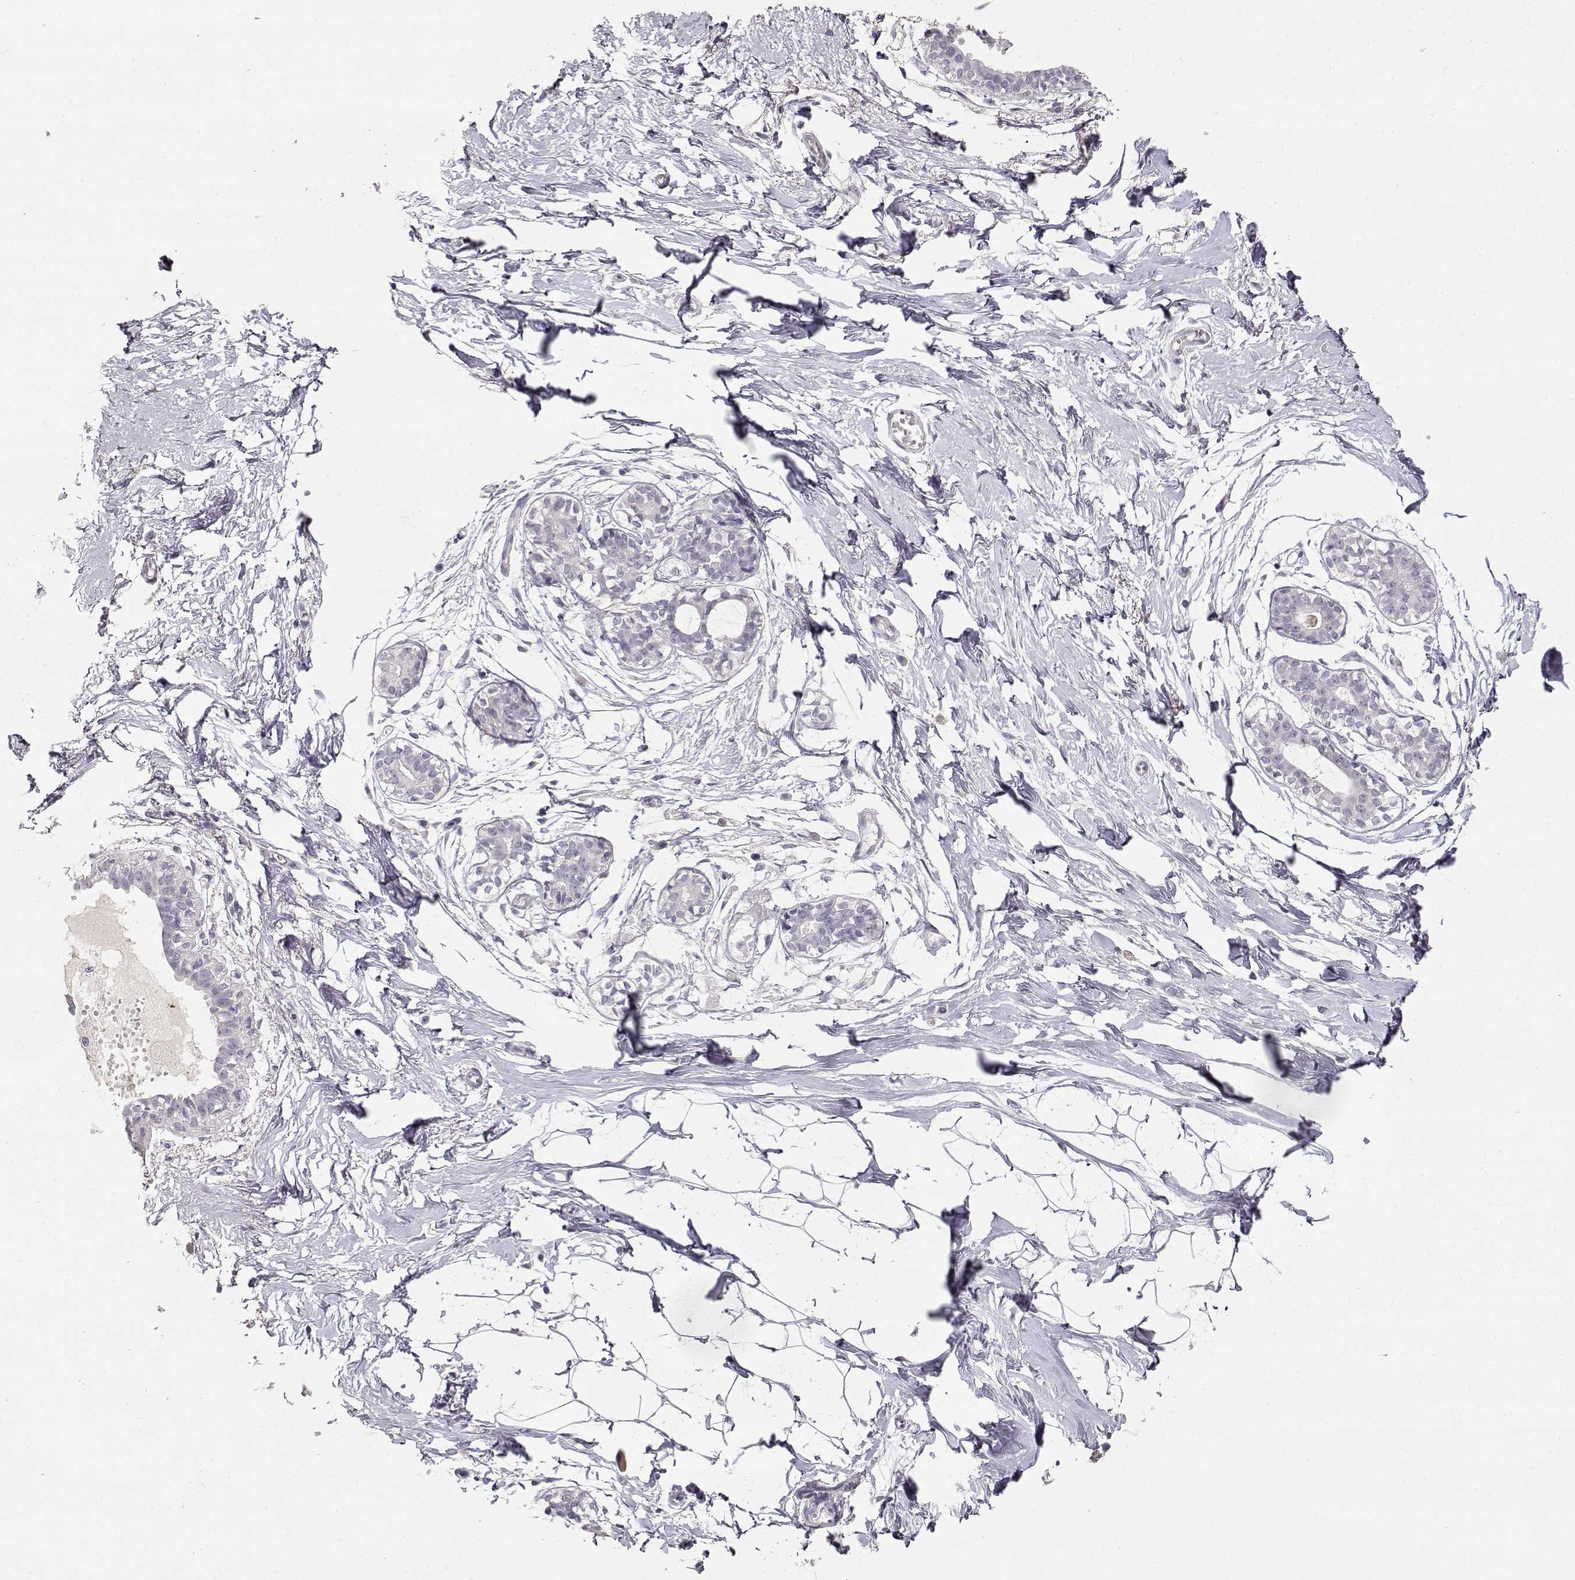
{"staining": {"intensity": "negative", "quantity": "none", "location": "none"}, "tissue": "breast", "cell_type": "Adipocytes", "image_type": "normal", "snomed": [{"axis": "morphology", "description": "Normal tissue, NOS"}, {"axis": "topography", "description": "Breast"}], "caption": "An immunohistochemistry (IHC) image of benign breast is shown. There is no staining in adipocytes of breast. (DAB IHC, high magnification).", "gene": "TPH2", "patient": {"sex": "female", "age": 49}}